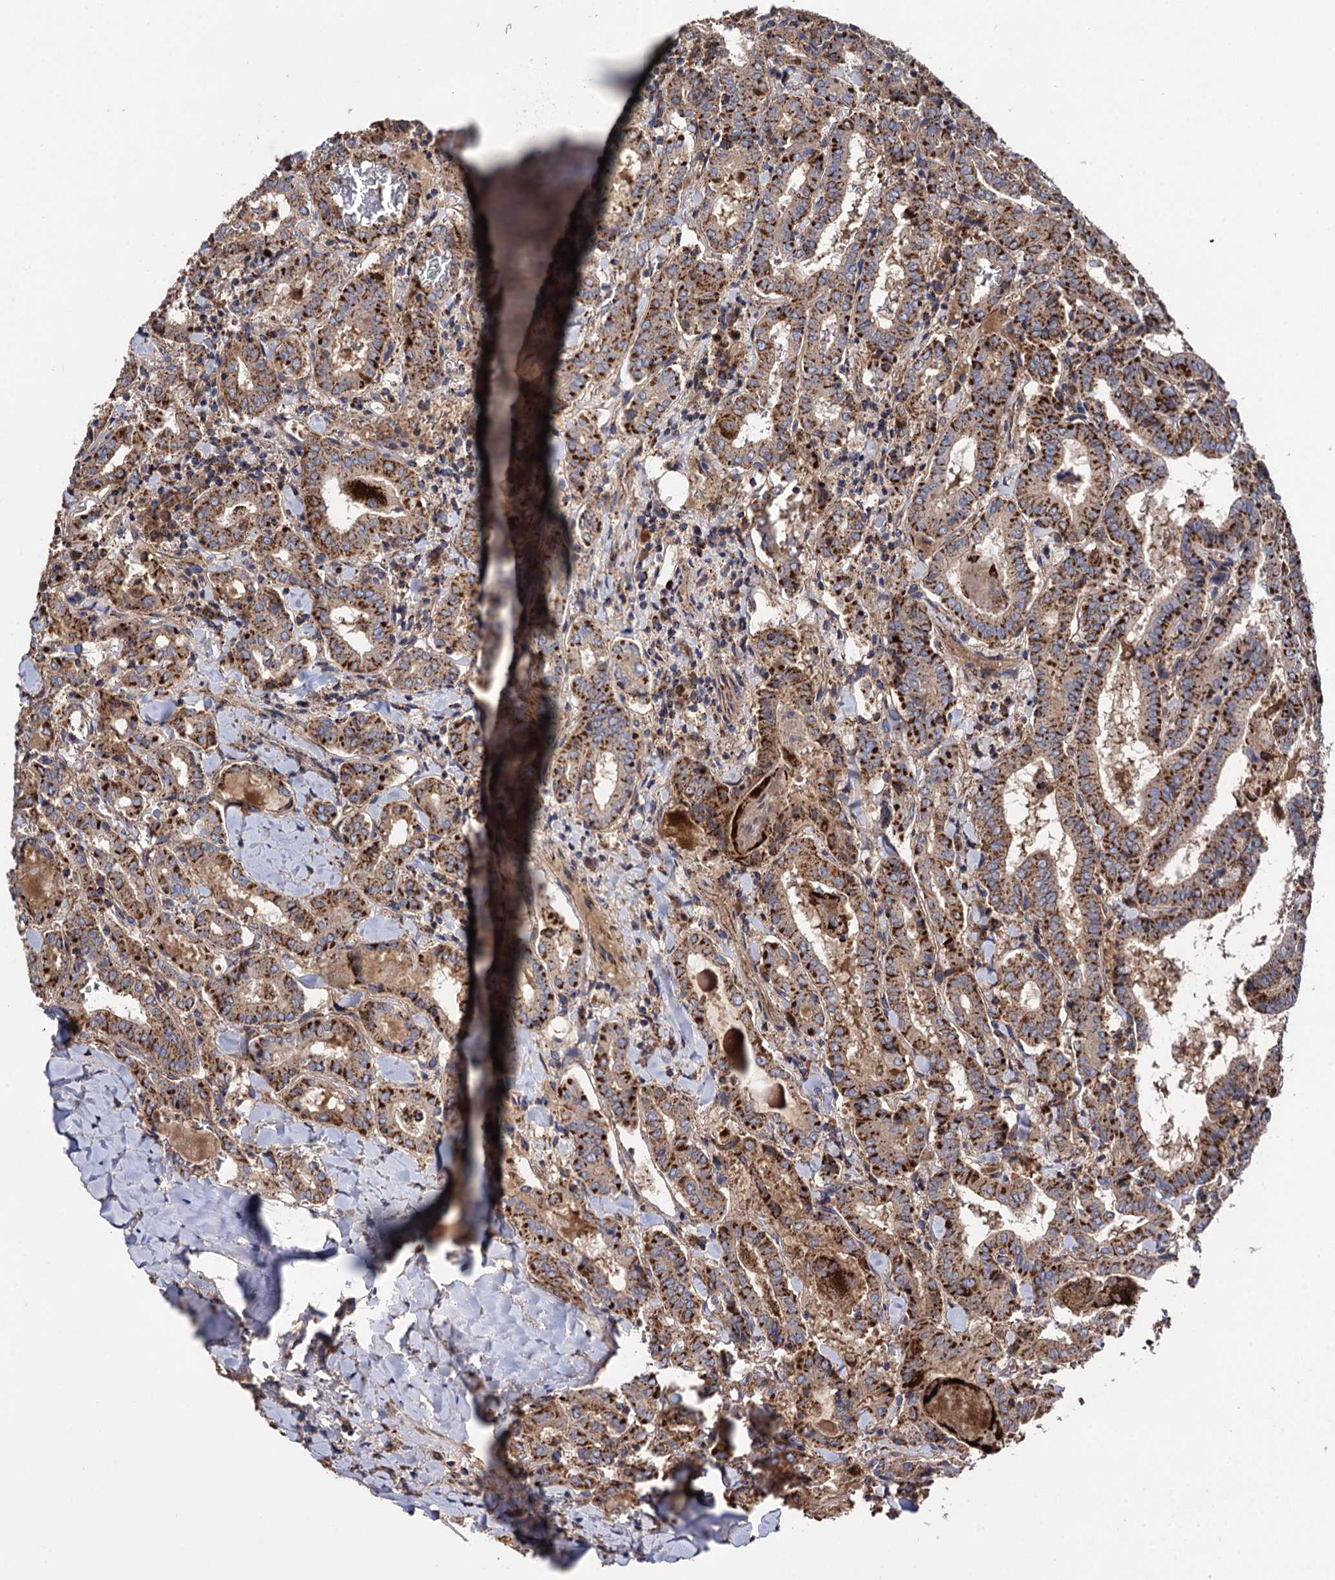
{"staining": {"intensity": "strong", "quantity": ">75%", "location": "cytoplasmic/membranous"}, "tissue": "thyroid cancer", "cell_type": "Tumor cells", "image_type": "cancer", "snomed": [{"axis": "morphology", "description": "Papillary adenocarcinoma, NOS"}, {"axis": "topography", "description": "Thyroid gland"}], "caption": "High-magnification brightfield microscopy of thyroid cancer stained with DAB (3,3'-diaminobenzidine) (brown) and counterstained with hematoxylin (blue). tumor cells exhibit strong cytoplasmic/membranous expression is seen in about>75% of cells. The protein is shown in brown color, while the nuclei are stained blue.", "gene": "IQCH", "patient": {"sex": "female", "age": 72}}